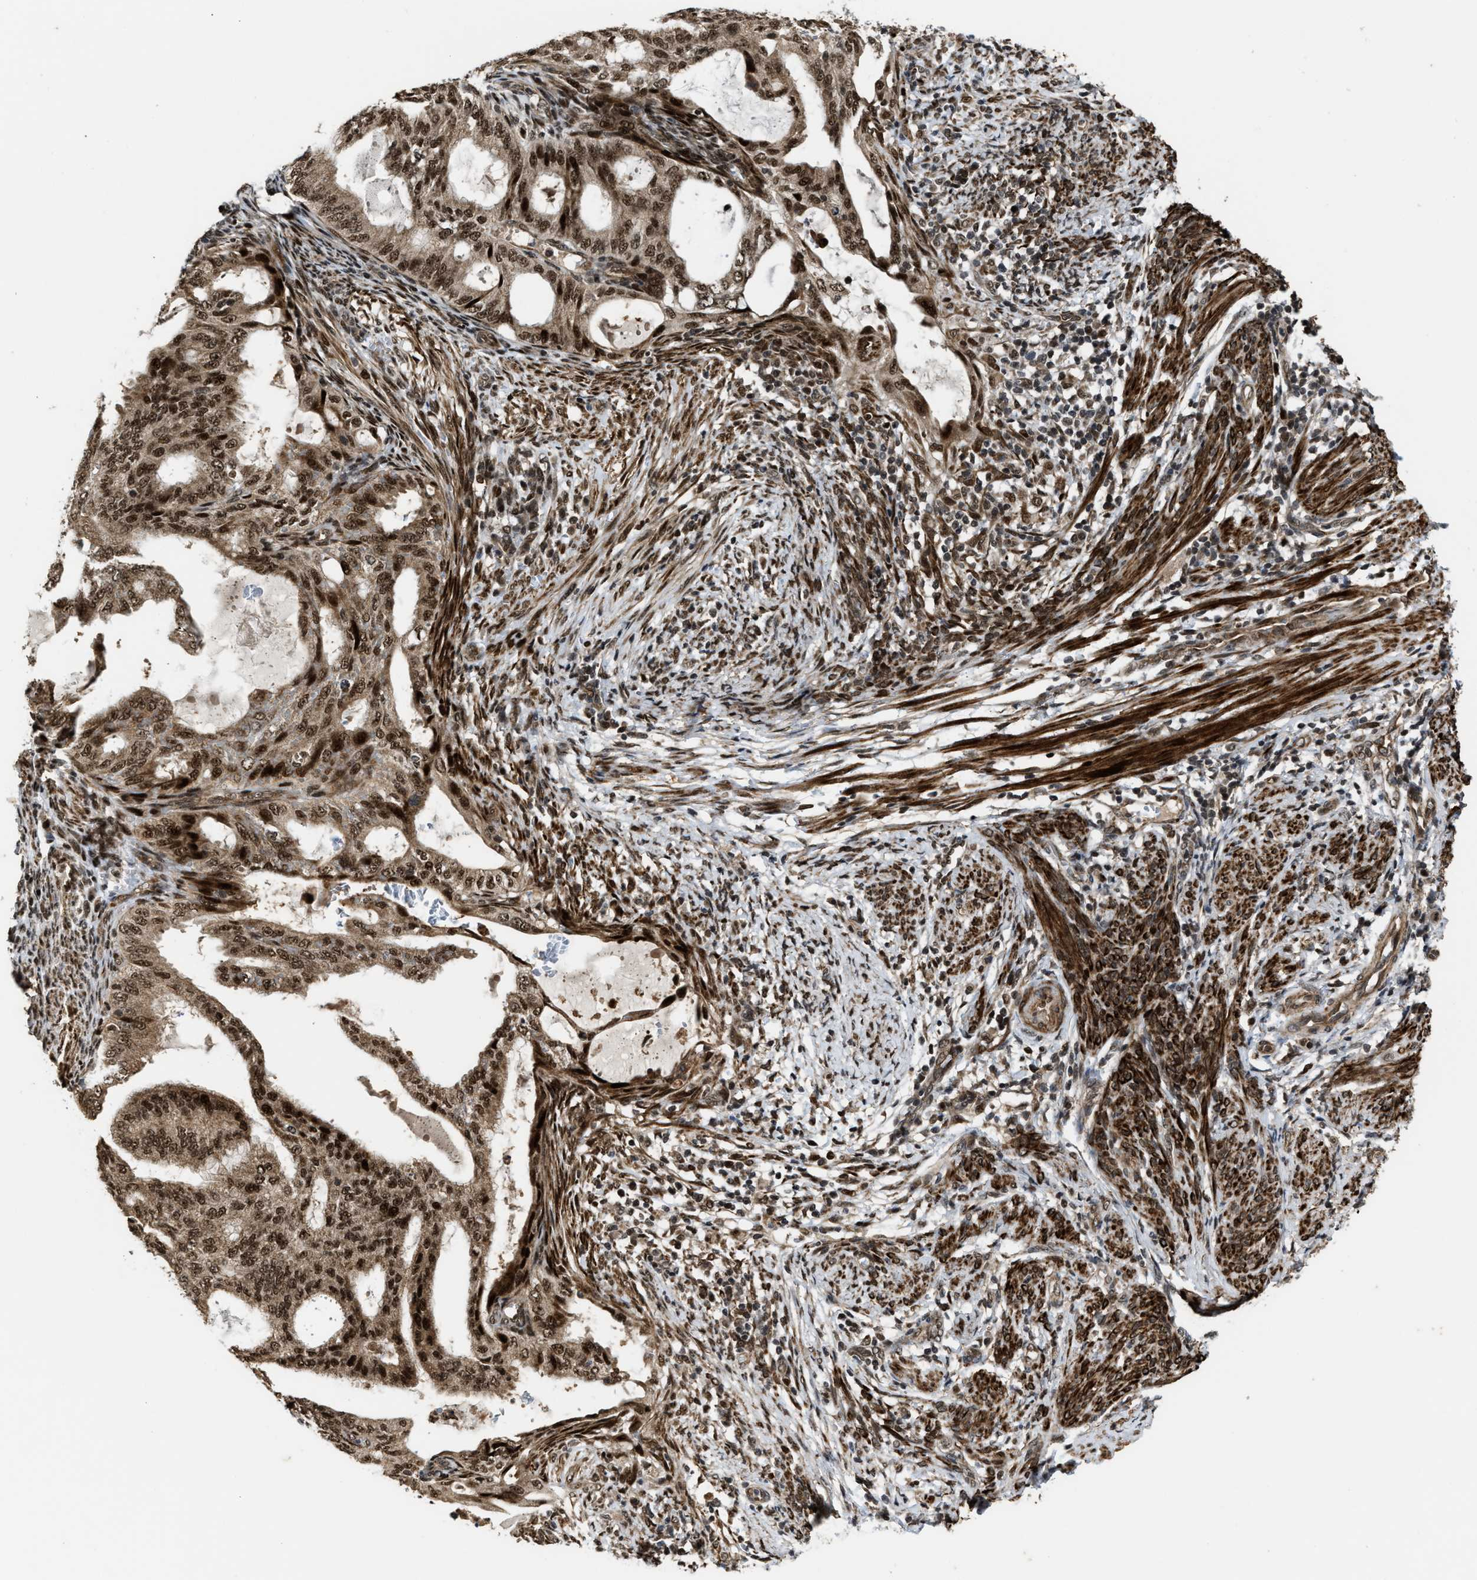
{"staining": {"intensity": "strong", "quantity": ">75%", "location": "cytoplasmic/membranous,nuclear"}, "tissue": "endometrial cancer", "cell_type": "Tumor cells", "image_type": "cancer", "snomed": [{"axis": "morphology", "description": "Adenocarcinoma, NOS"}, {"axis": "topography", "description": "Endometrium"}], "caption": "IHC (DAB (3,3'-diaminobenzidine)) staining of human endometrial adenocarcinoma exhibits strong cytoplasmic/membranous and nuclear protein staining in about >75% of tumor cells.", "gene": "ZNF250", "patient": {"sex": "female", "age": 58}}